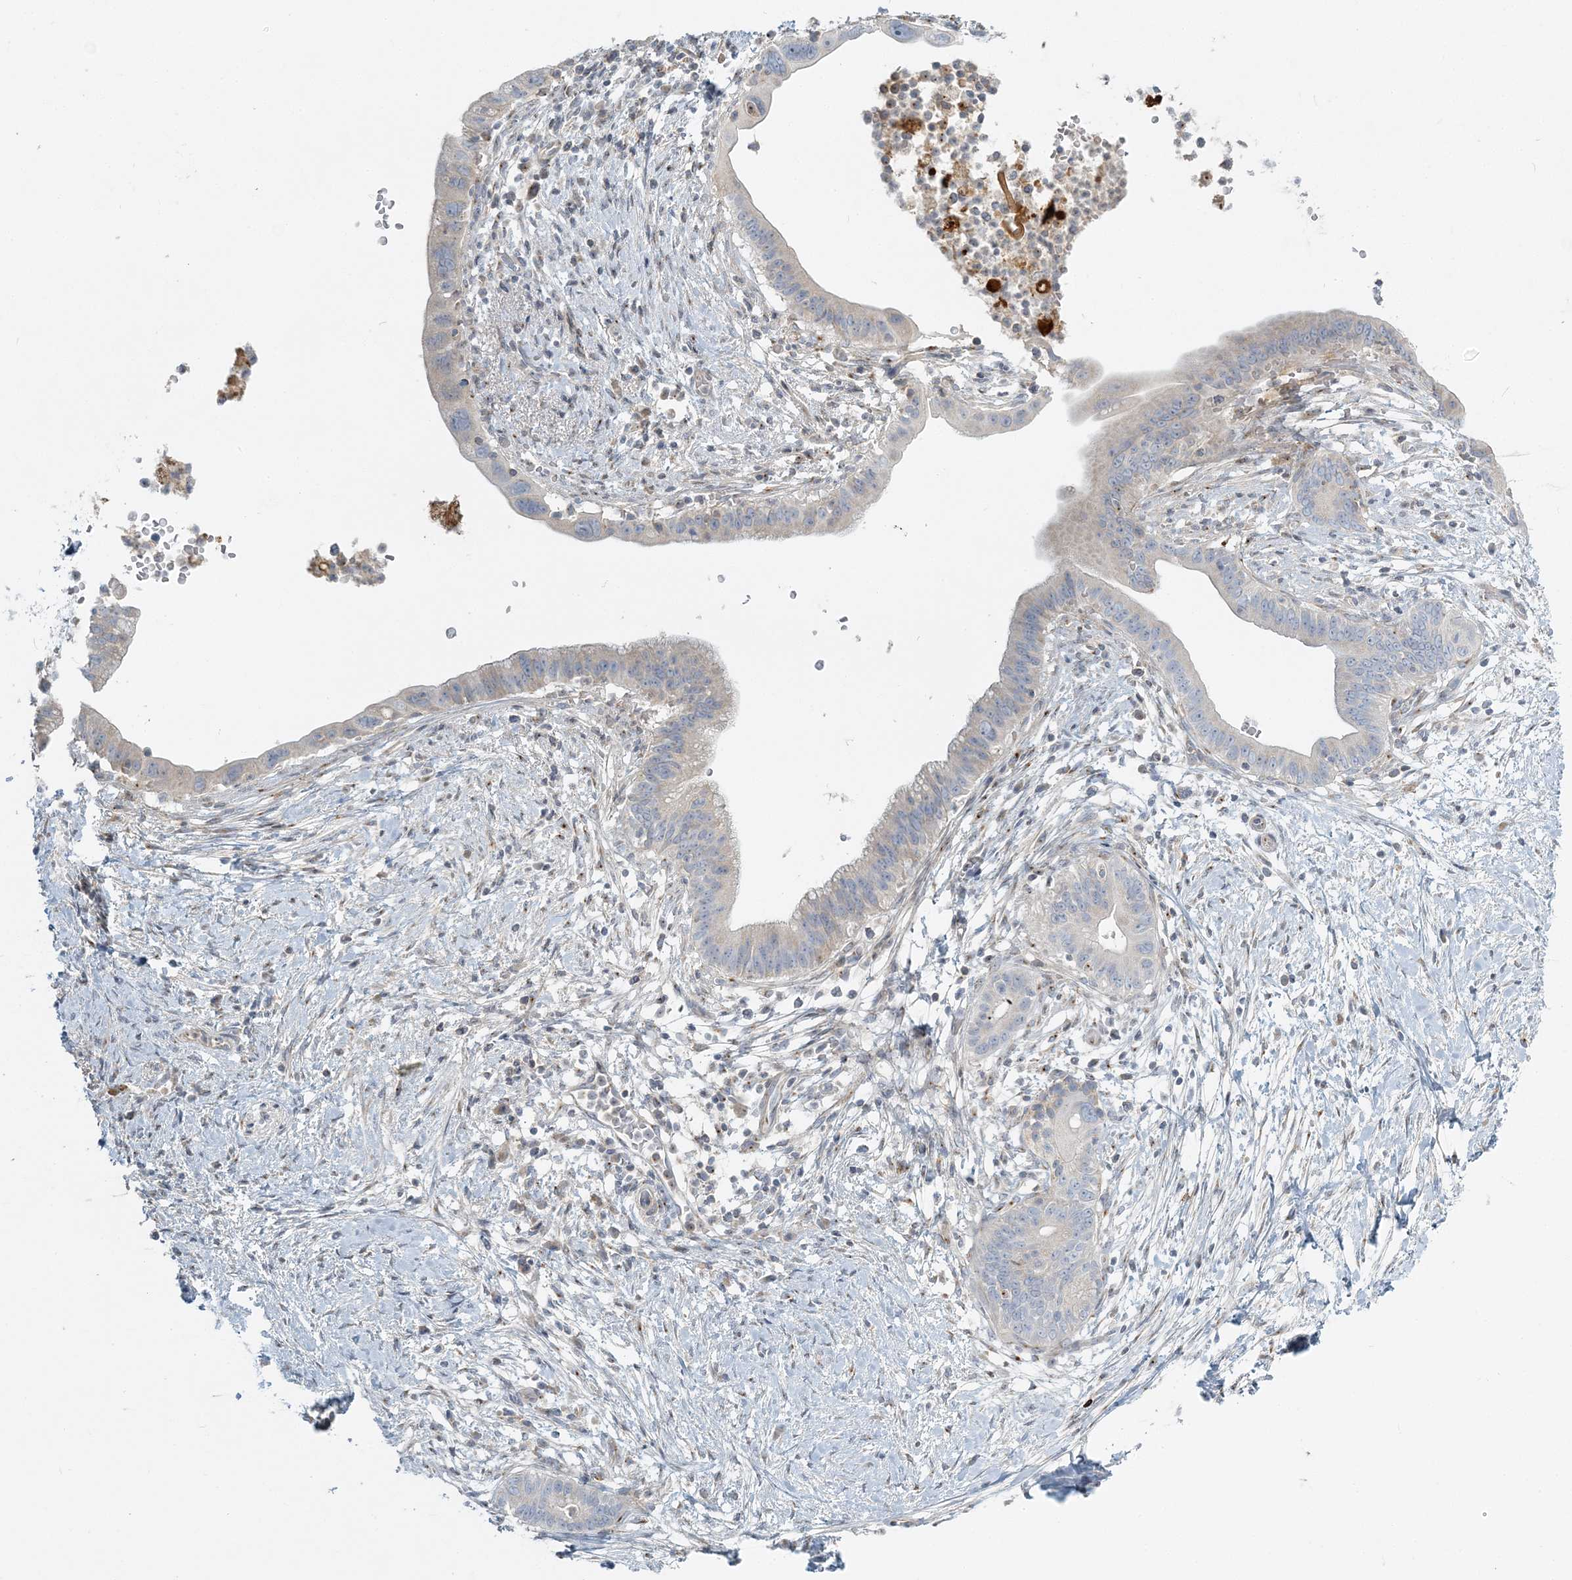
{"staining": {"intensity": "negative", "quantity": "none", "location": "none"}, "tissue": "pancreatic cancer", "cell_type": "Tumor cells", "image_type": "cancer", "snomed": [{"axis": "morphology", "description": "Adenocarcinoma, NOS"}, {"axis": "topography", "description": "Pancreas"}], "caption": "Immunohistochemistry of pancreatic cancer (adenocarcinoma) demonstrates no positivity in tumor cells.", "gene": "NAA11", "patient": {"sex": "male", "age": 68}}